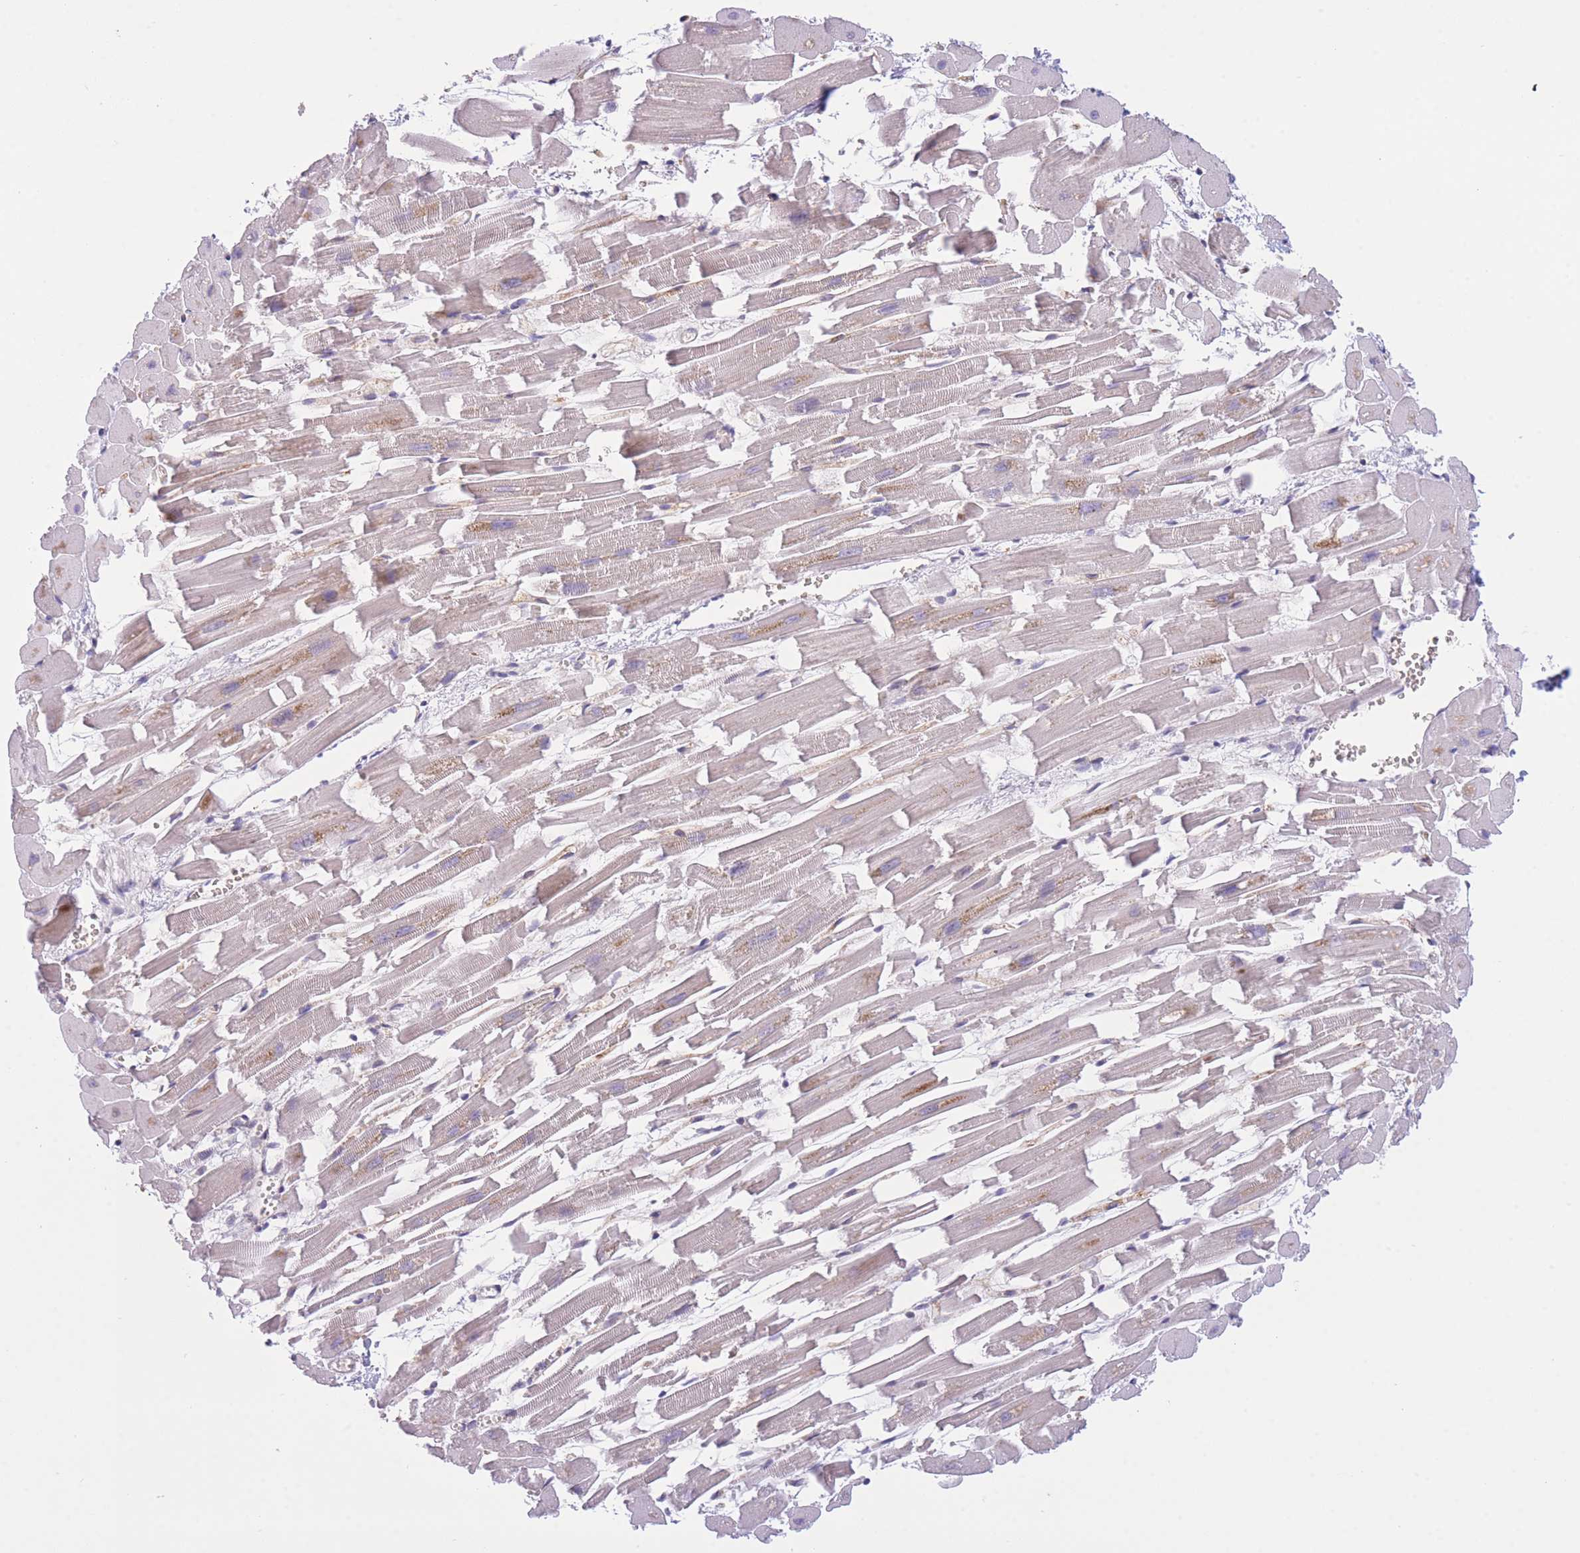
{"staining": {"intensity": "moderate", "quantity": "25%-75%", "location": "cytoplasmic/membranous"}, "tissue": "heart muscle", "cell_type": "Cardiomyocytes", "image_type": "normal", "snomed": [{"axis": "morphology", "description": "Normal tissue, NOS"}, {"axis": "topography", "description": "Heart"}], "caption": "An image showing moderate cytoplasmic/membranous expression in approximately 25%-75% of cardiomyocytes in normal heart muscle, as visualized by brown immunohistochemical staining.", "gene": "CDC25B", "patient": {"sex": "female", "age": 64}}